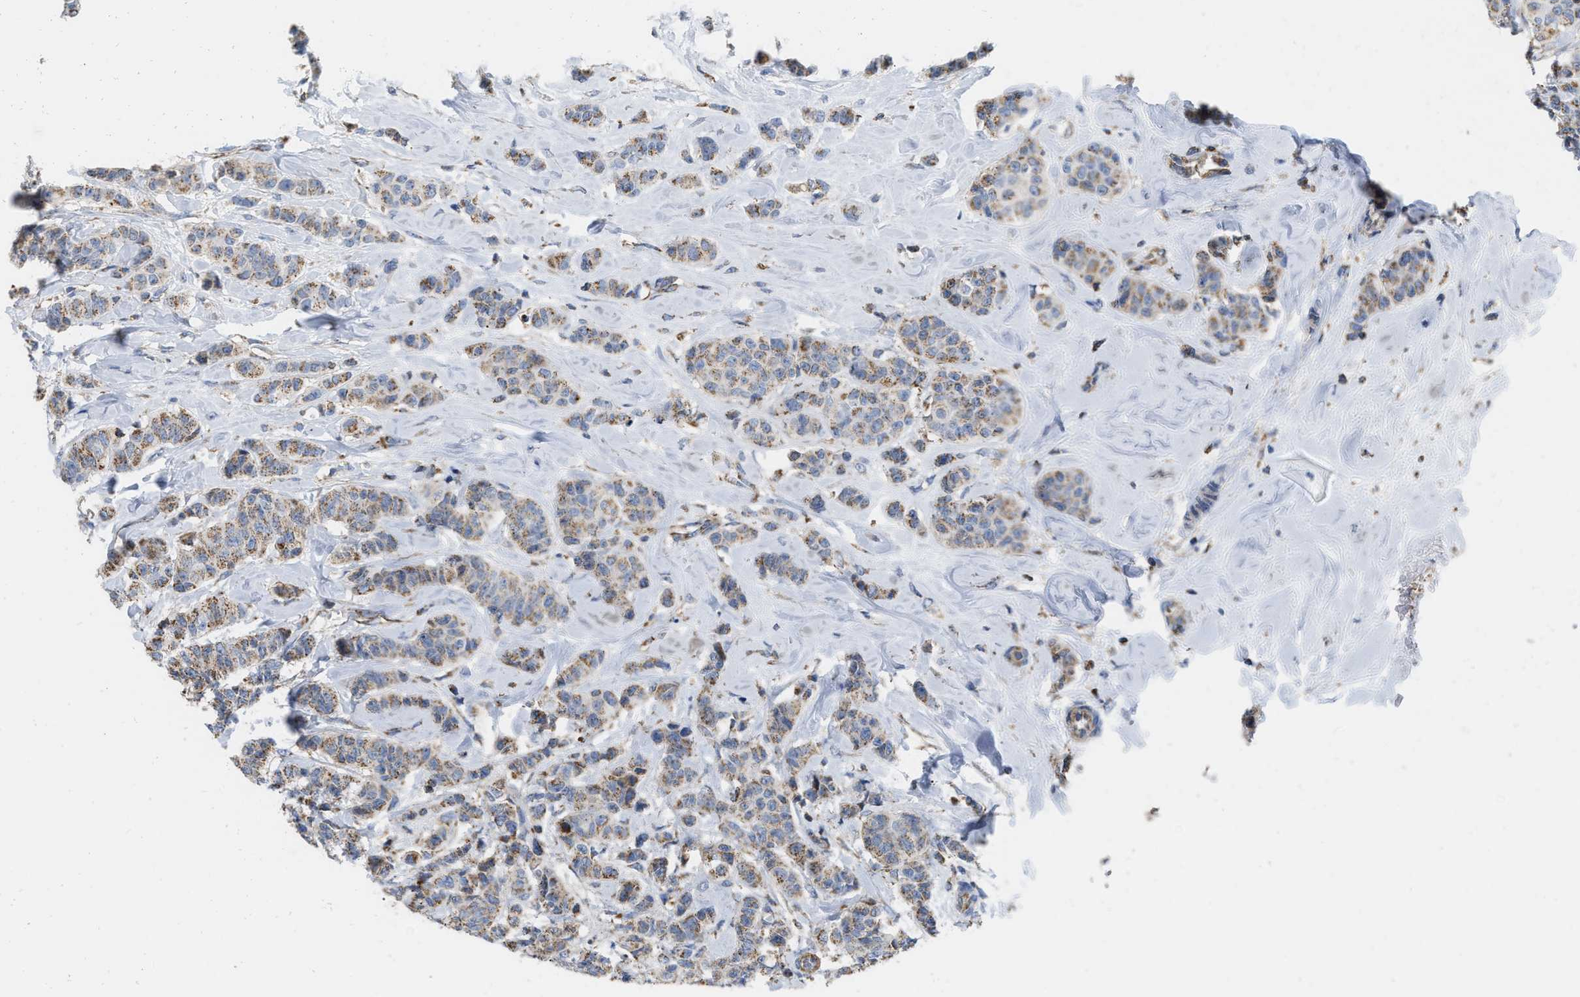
{"staining": {"intensity": "moderate", "quantity": ">75%", "location": "cytoplasmic/membranous"}, "tissue": "breast cancer", "cell_type": "Tumor cells", "image_type": "cancer", "snomed": [{"axis": "morphology", "description": "Normal tissue, NOS"}, {"axis": "morphology", "description": "Duct carcinoma"}, {"axis": "topography", "description": "Breast"}], "caption": "Immunohistochemistry image of human invasive ductal carcinoma (breast) stained for a protein (brown), which shows medium levels of moderate cytoplasmic/membranous positivity in approximately >75% of tumor cells.", "gene": "GRB10", "patient": {"sex": "female", "age": 40}}